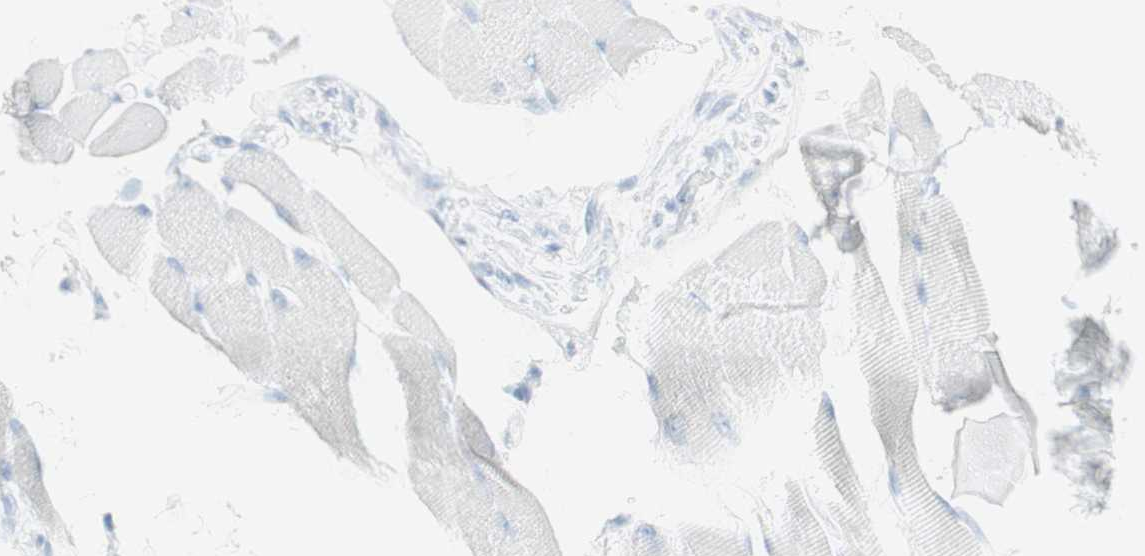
{"staining": {"intensity": "negative", "quantity": "none", "location": "none"}, "tissue": "skeletal muscle", "cell_type": "Myocytes", "image_type": "normal", "snomed": [{"axis": "morphology", "description": "Normal tissue, NOS"}, {"axis": "topography", "description": "Skeletal muscle"}, {"axis": "topography", "description": "Oral tissue"}, {"axis": "topography", "description": "Peripheral nerve tissue"}], "caption": "Immunohistochemistry (IHC) micrograph of normal skeletal muscle stained for a protein (brown), which exhibits no positivity in myocytes. (DAB immunohistochemistry (IHC), high magnification).", "gene": "NAPSA", "patient": {"sex": "female", "age": 84}}